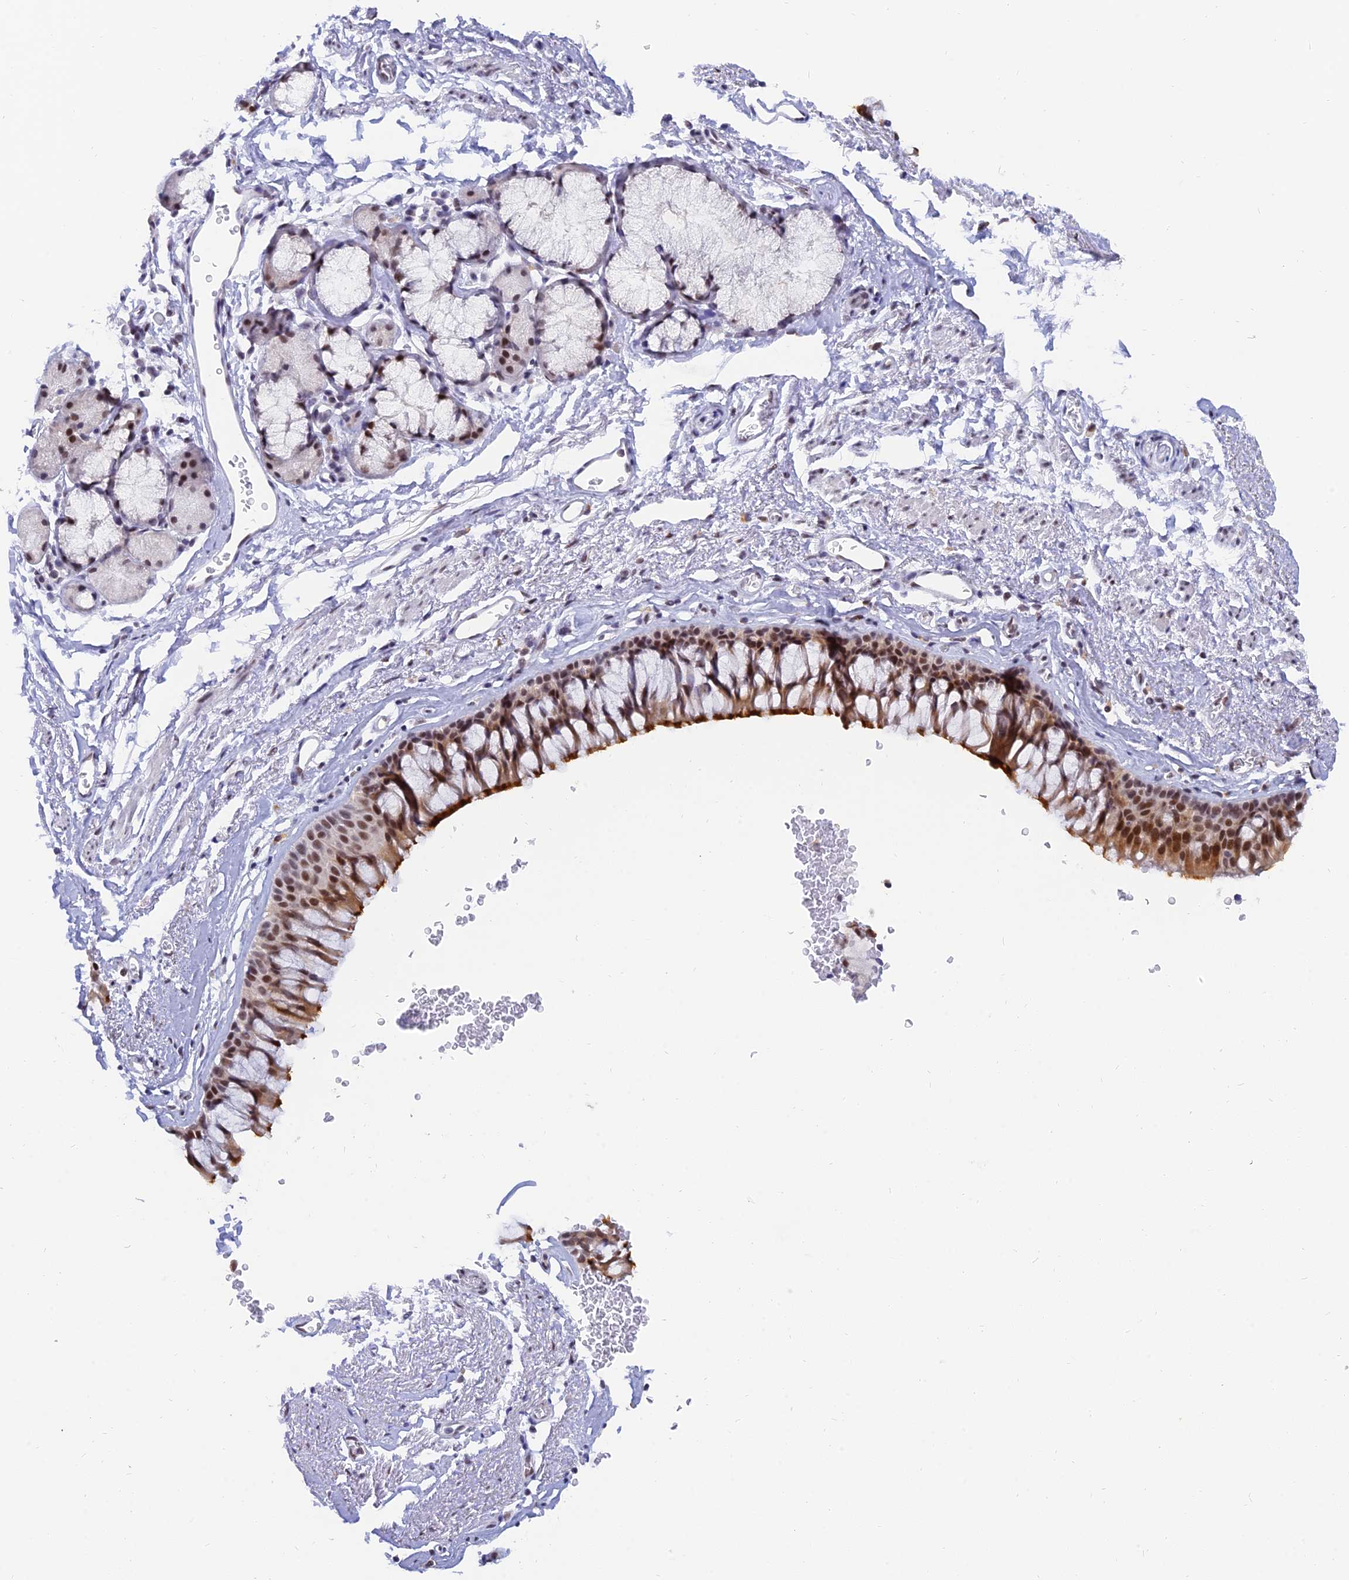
{"staining": {"intensity": "strong", "quantity": ">75%", "location": "cytoplasmic/membranous,nuclear"}, "tissue": "bronchus", "cell_type": "Respiratory epithelial cells", "image_type": "normal", "snomed": [{"axis": "morphology", "description": "Normal tissue, NOS"}, {"axis": "morphology", "description": "Inflammation, NOS"}, {"axis": "topography", "description": "Cartilage tissue"}, {"axis": "topography", "description": "Bronchus"}, {"axis": "topography", "description": "Lung"}], "caption": "Protein expression analysis of benign human bronchus reveals strong cytoplasmic/membranous,nuclear staining in about >75% of respiratory epithelial cells. The protein is stained brown, and the nuclei are stained in blue (DAB (3,3'-diaminobenzidine) IHC with brightfield microscopy, high magnification).", "gene": "DPY30", "patient": {"sex": "female", "age": 64}}